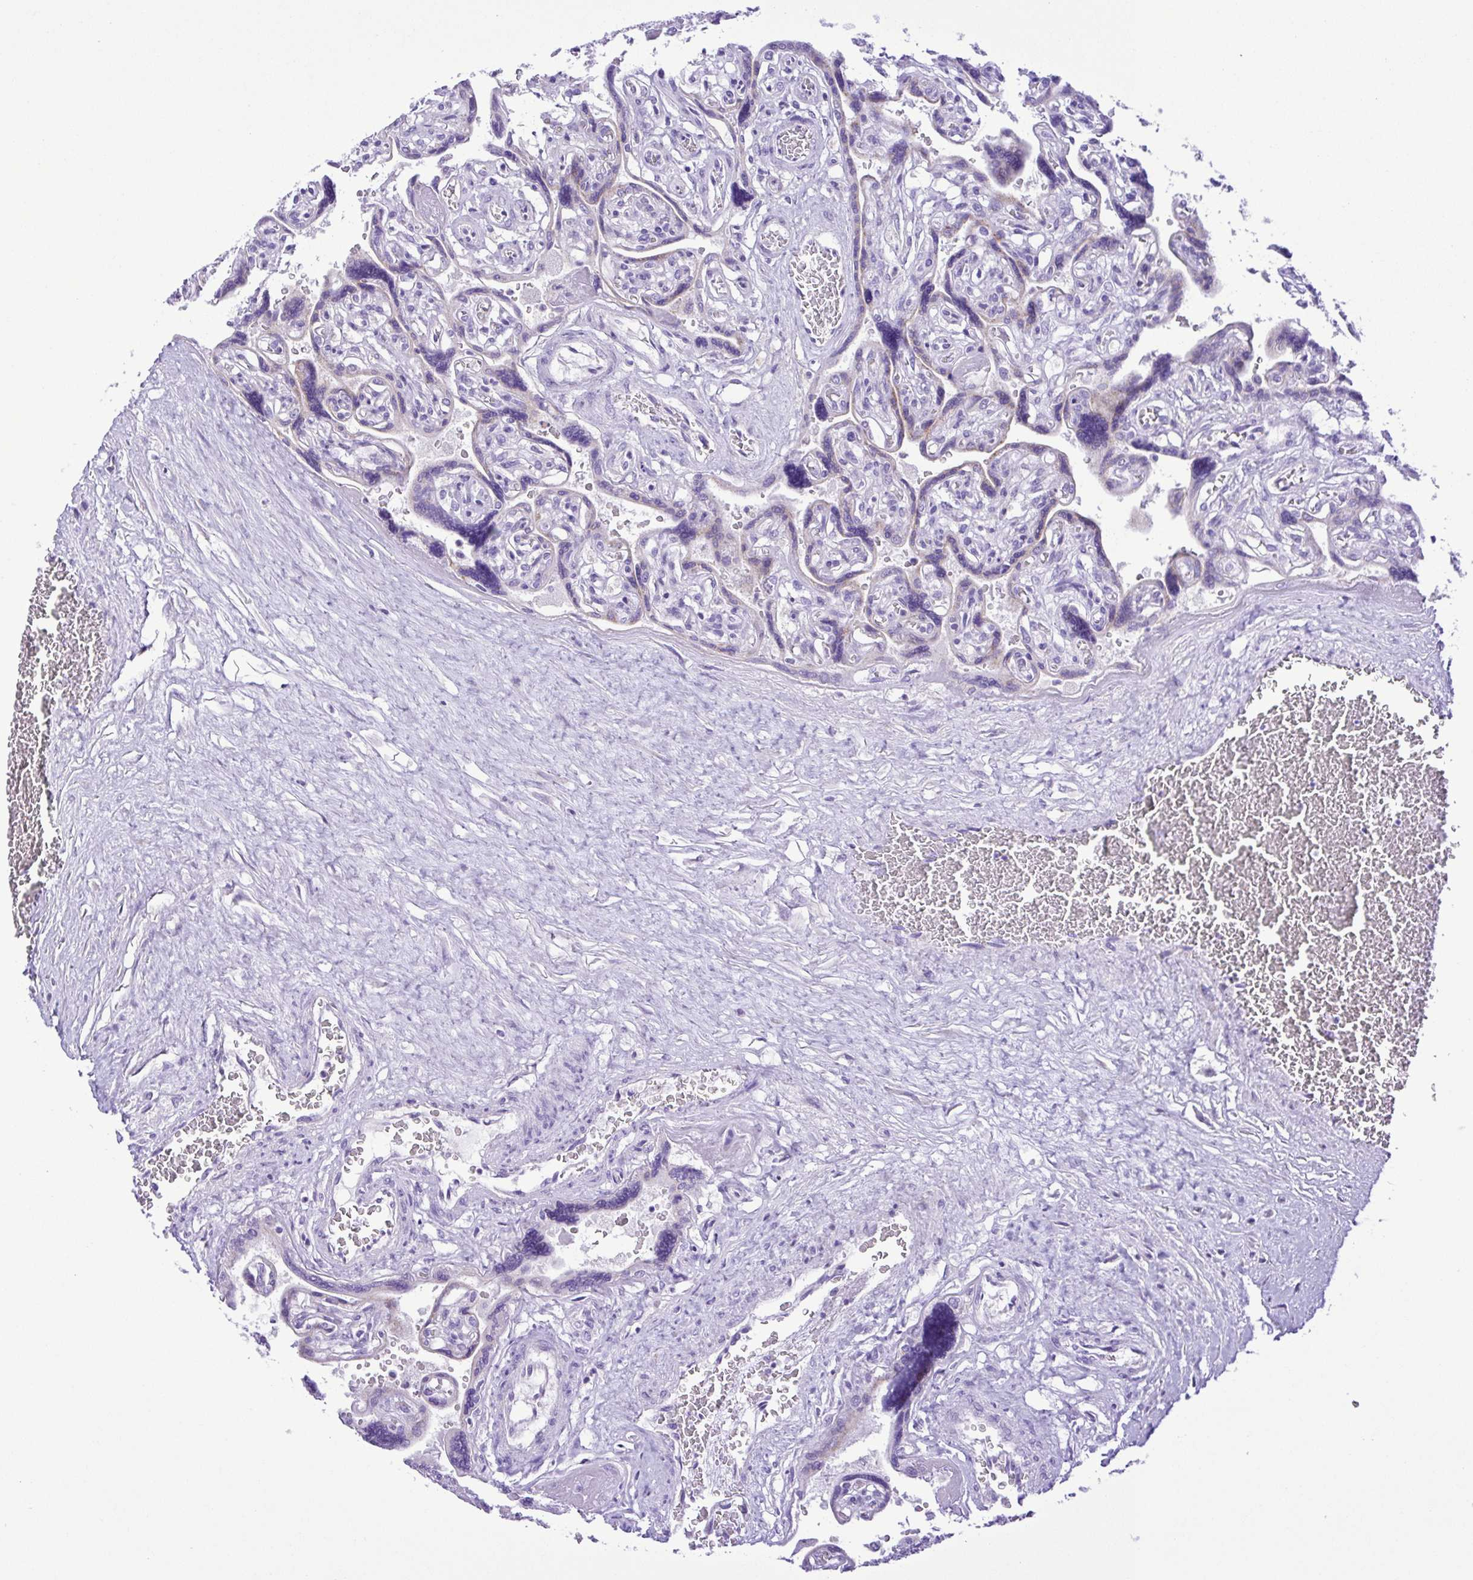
{"staining": {"intensity": "negative", "quantity": "none", "location": "none"}, "tissue": "placenta", "cell_type": "Decidual cells", "image_type": "normal", "snomed": [{"axis": "morphology", "description": "Normal tissue, NOS"}, {"axis": "topography", "description": "Placenta"}], "caption": "Immunohistochemistry photomicrograph of unremarkable placenta: placenta stained with DAB demonstrates no significant protein positivity in decidual cells. (DAB (3,3'-diaminobenzidine) immunohistochemistry visualized using brightfield microscopy, high magnification).", "gene": "SYT1", "patient": {"sex": "female", "age": 32}}